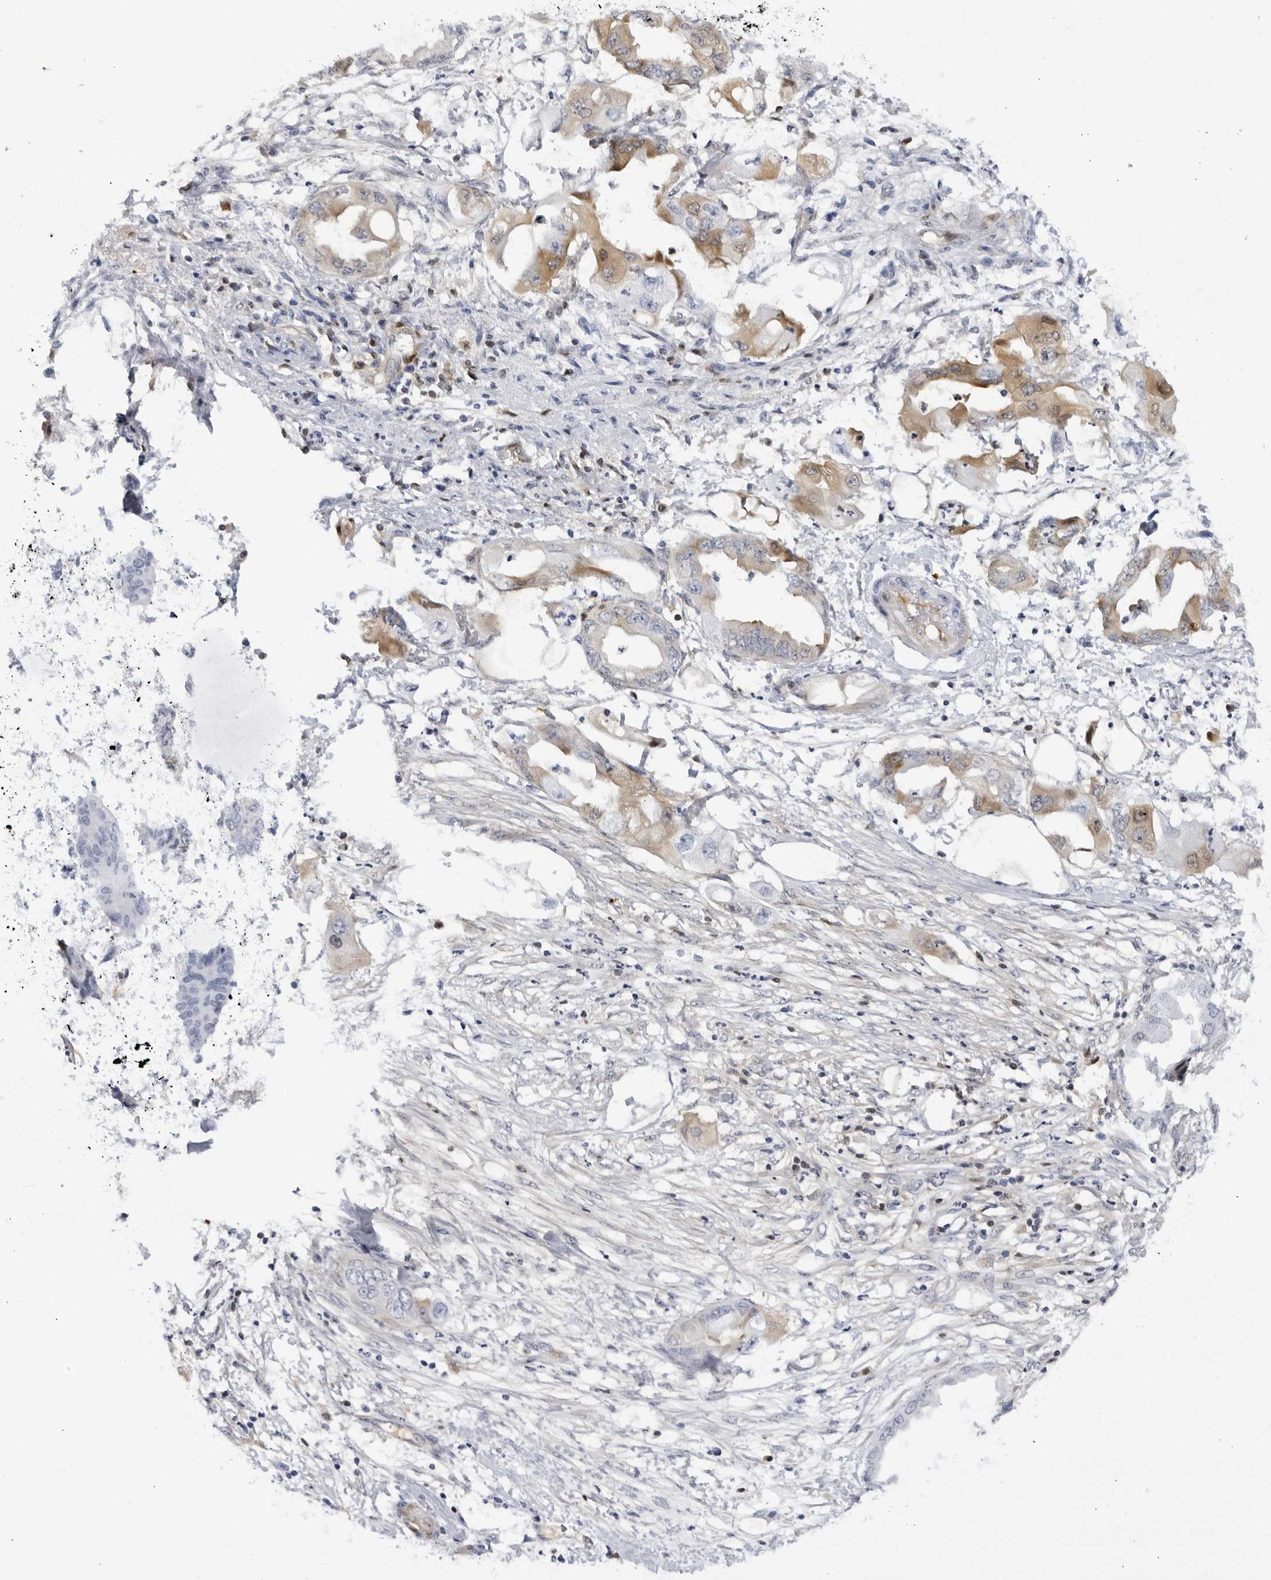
{"staining": {"intensity": "moderate", "quantity": "25%-75%", "location": "cytoplasmic/membranous"}, "tissue": "endometrial cancer", "cell_type": "Tumor cells", "image_type": "cancer", "snomed": [{"axis": "morphology", "description": "Adenocarcinoma, NOS"}, {"axis": "morphology", "description": "Adenocarcinoma, metastatic, NOS"}, {"axis": "topography", "description": "Adipose tissue"}, {"axis": "topography", "description": "Endometrium"}], "caption": "Immunohistochemistry micrograph of neoplastic tissue: human endometrial cancer (metastatic adenocarcinoma) stained using immunohistochemistry shows medium levels of moderate protein expression localized specifically in the cytoplasmic/membranous of tumor cells, appearing as a cytoplasmic/membranous brown color.", "gene": "CNBD1", "patient": {"sex": "female", "age": 67}}